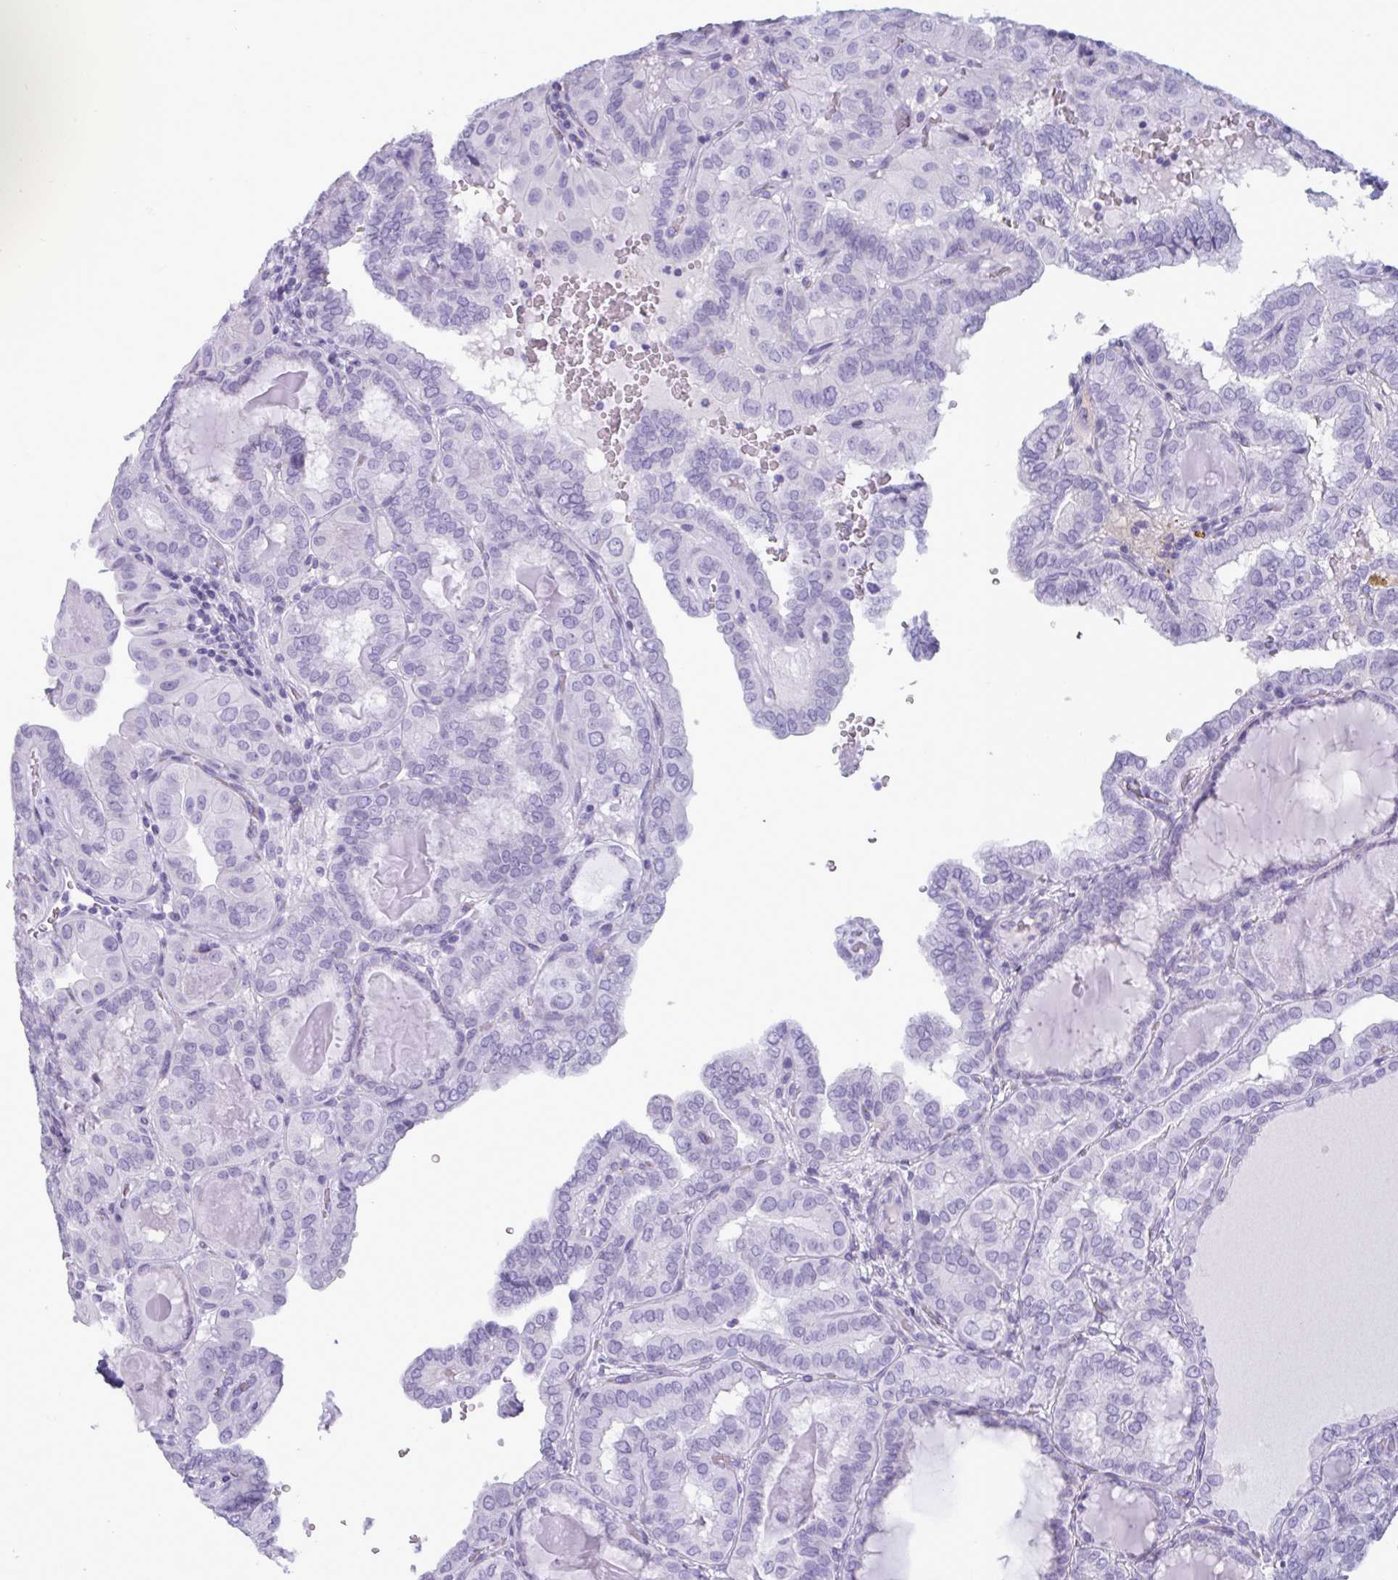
{"staining": {"intensity": "negative", "quantity": "none", "location": "none"}, "tissue": "thyroid cancer", "cell_type": "Tumor cells", "image_type": "cancer", "snomed": [{"axis": "morphology", "description": "Papillary adenocarcinoma, NOS"}, {"axis": "topography", "description": "Thyroid gland"}], "caption": "This is a image of IHC staining of thyroid papillary adenocarcinoma, which shows no expression in tumor cells.", "gene": "BBS10", "patient": {"sex": "female", "age": 46}}